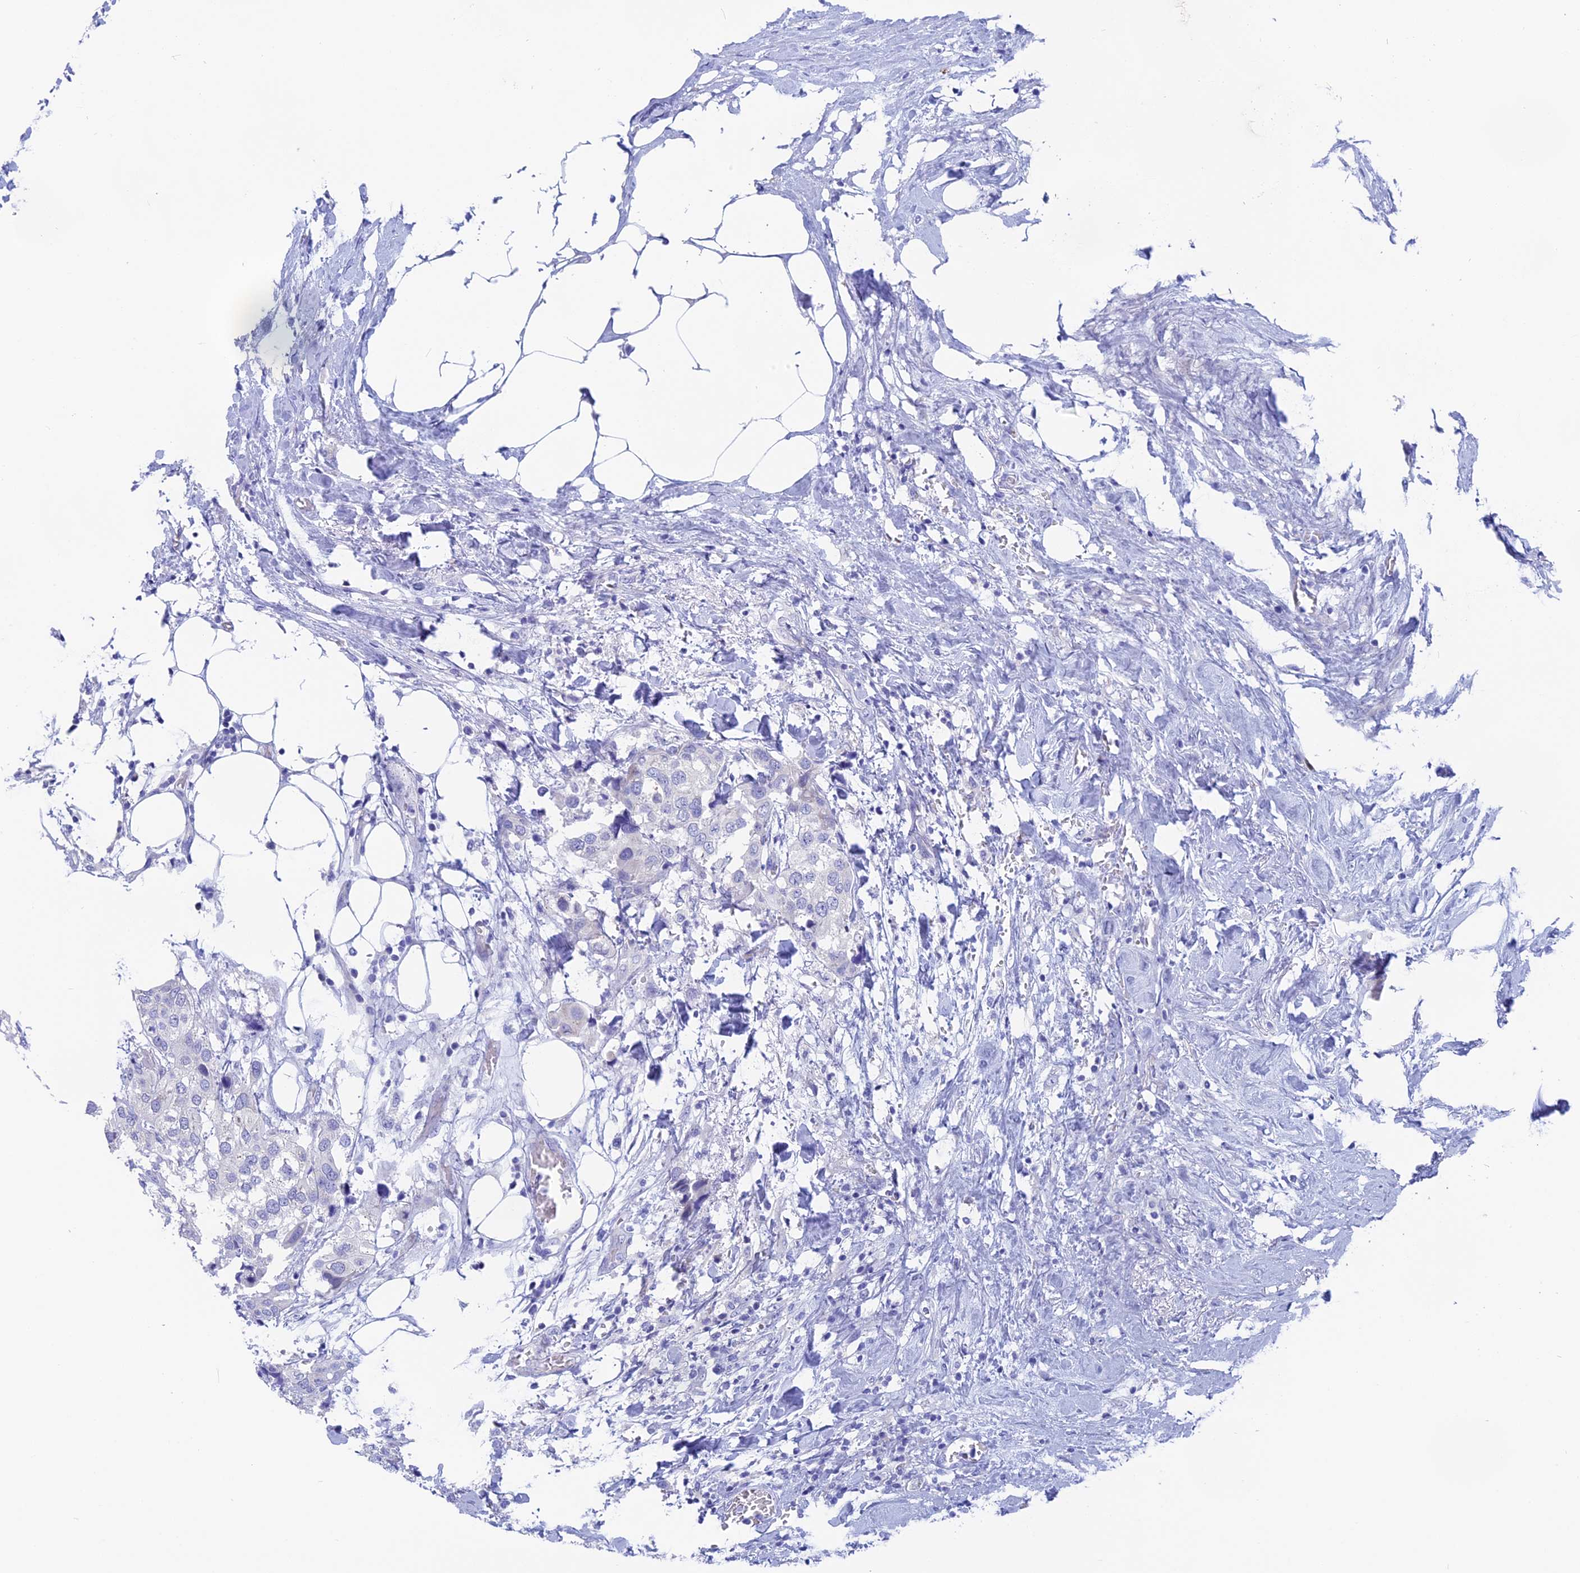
{"staining": {"intensity": "negative", "quantity": "none", "location": "none"}, "tissue": "urothelial cancer", "cell_type": "Tumor cells", "image_type": "cancer", "snomed": [{"axis": "morphology", "description": "Urothelial carcinoma, High grade"}, {"axis": "topography", "description": "Urinary bladder"}], "caption": "High power microscopy histopathology image of an immunohistochemistry histopathology image of urothelial carcinoma (high-grade), revealing no significant staining in tumor cells. Brightfield microscopy of immunohistochemistry stained with DAB (3,3'-diaminobenzidine) (brown) and hematoxylin (blue), captured at high magnification.", "gene": "TENT4B", "patient": {"sex": "male", "age": 64}}